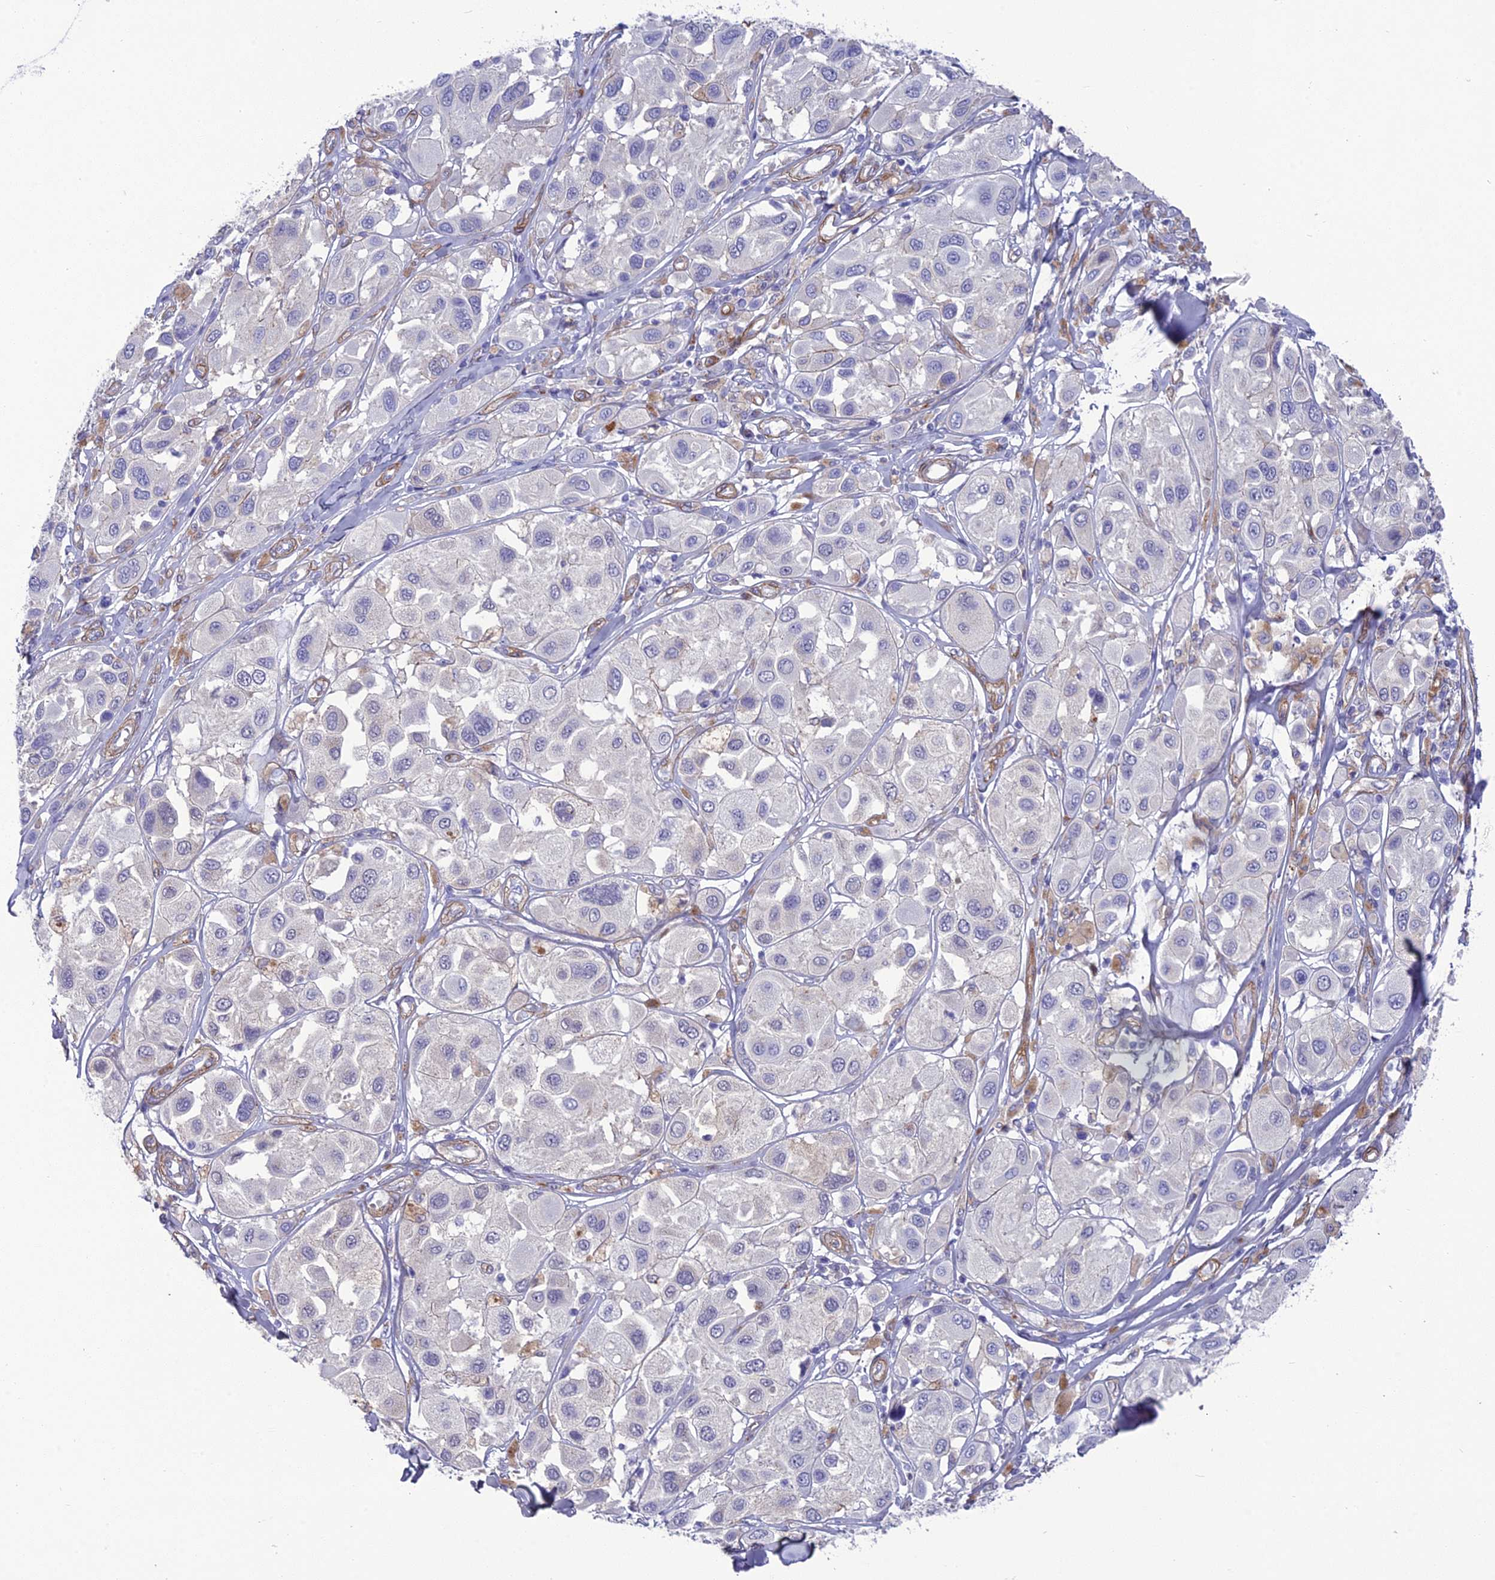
{"staining": {"intensity": "negative", "quantity": "none", "location": "none"}, "tissue": "melanoma", "cell_type": "Tumor cells", "image_type": "cancer", "snomed": [{"axis": "morphology", "description": "Malignant melanoma, Metastatic site"}, {"axis": "topography", "description": "Skin"}], "caption": "A micrograph of human malignant melanoma (metastatic site) is negative for staining in tumor cells.", "gene": "TNS1", "patient": {"sex": "male", "age": 41}}